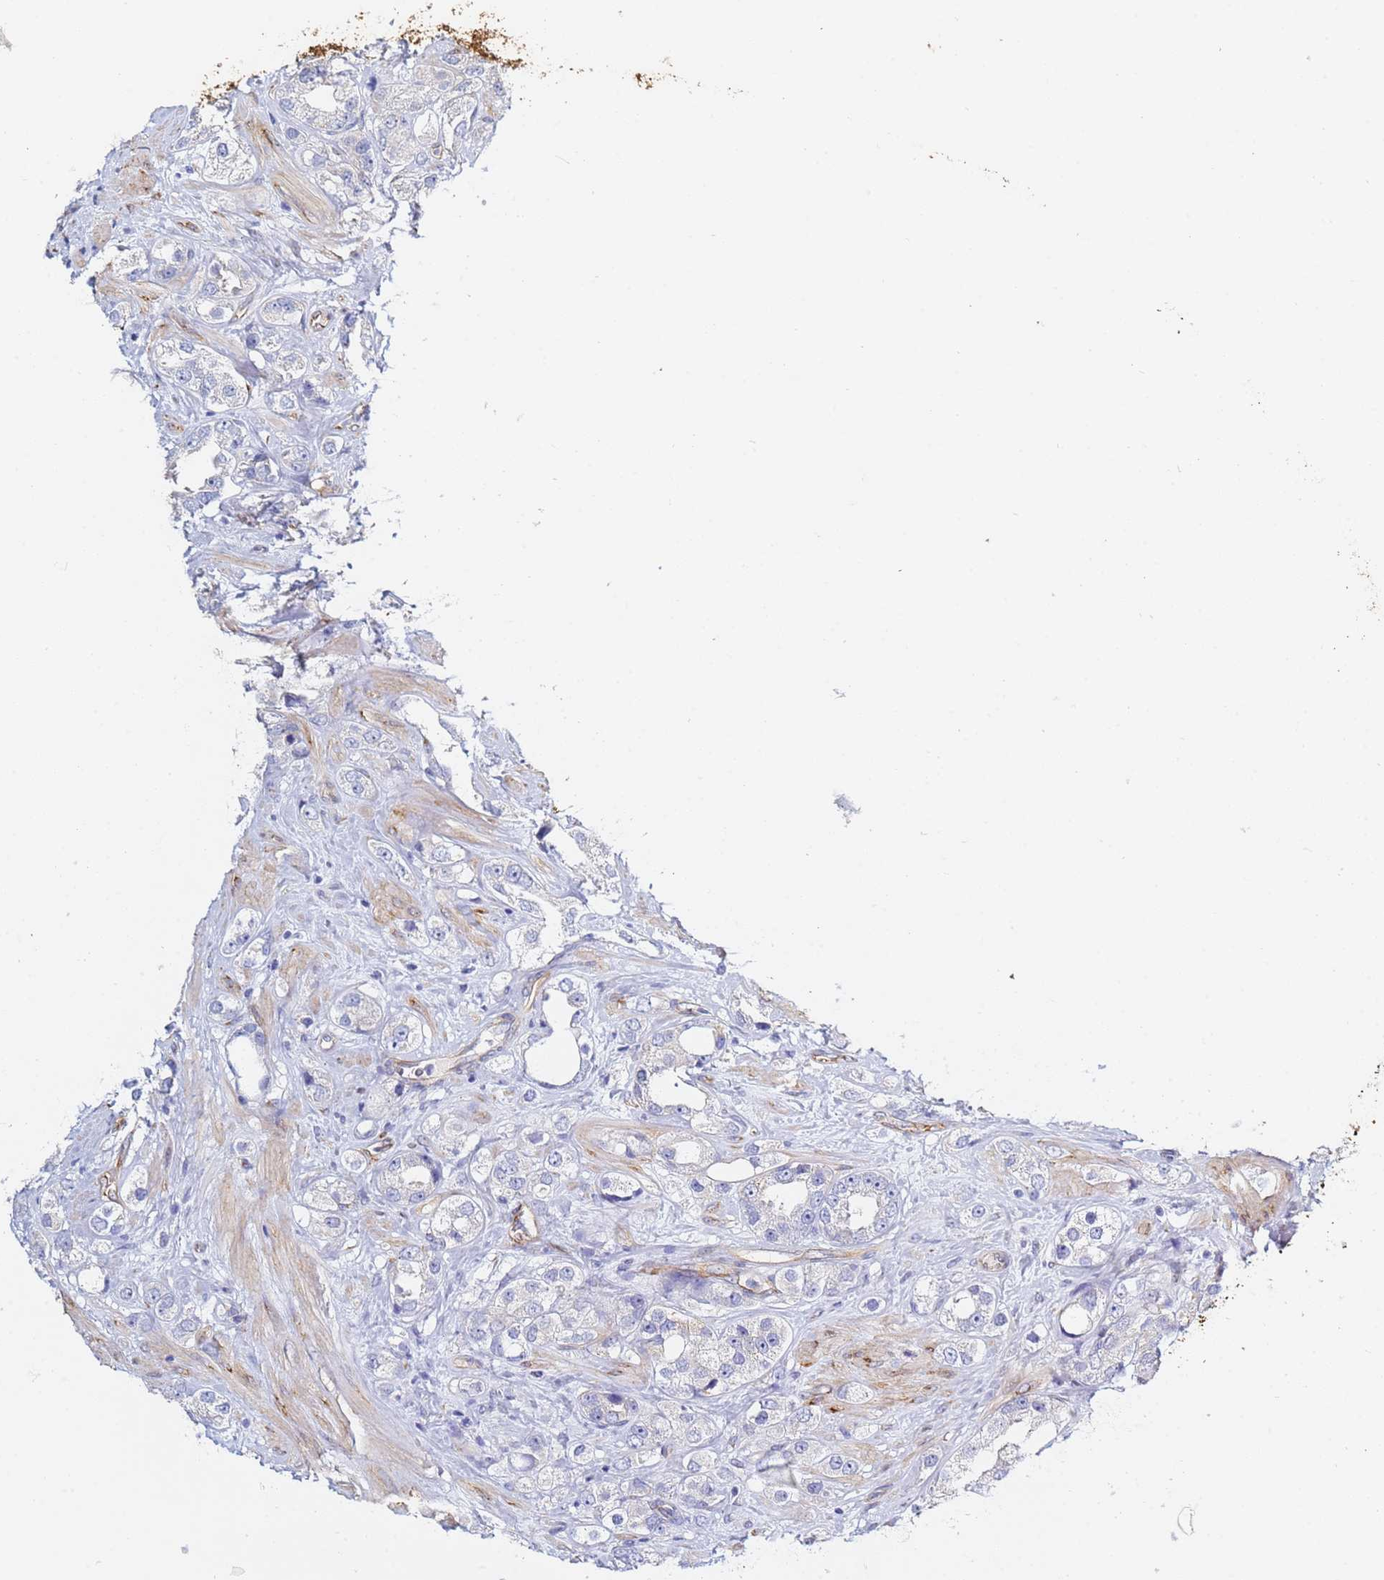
{"staining": {"intensity": "negative", "quantity": "none", "location": "none"}, "tissue": "prostate cancer", "cell_type": "Tumor cells", "image_type": "cancer", "snomed": [{"axis": "morphology", "description": "Adenocarcinoma, NOS"}, {"axis": "topography", "description": "Prostate"}], "caption": "This photomicrograph is of adenocarcinoma (prostate) stained with immunohistochemistry (IHC) to label a protein in brown with the nuclei are counter-stained blue. There is no positivity in tumor cells.", "gene": "GDAP2", "patient": {"sex": "male", "age": 79}}